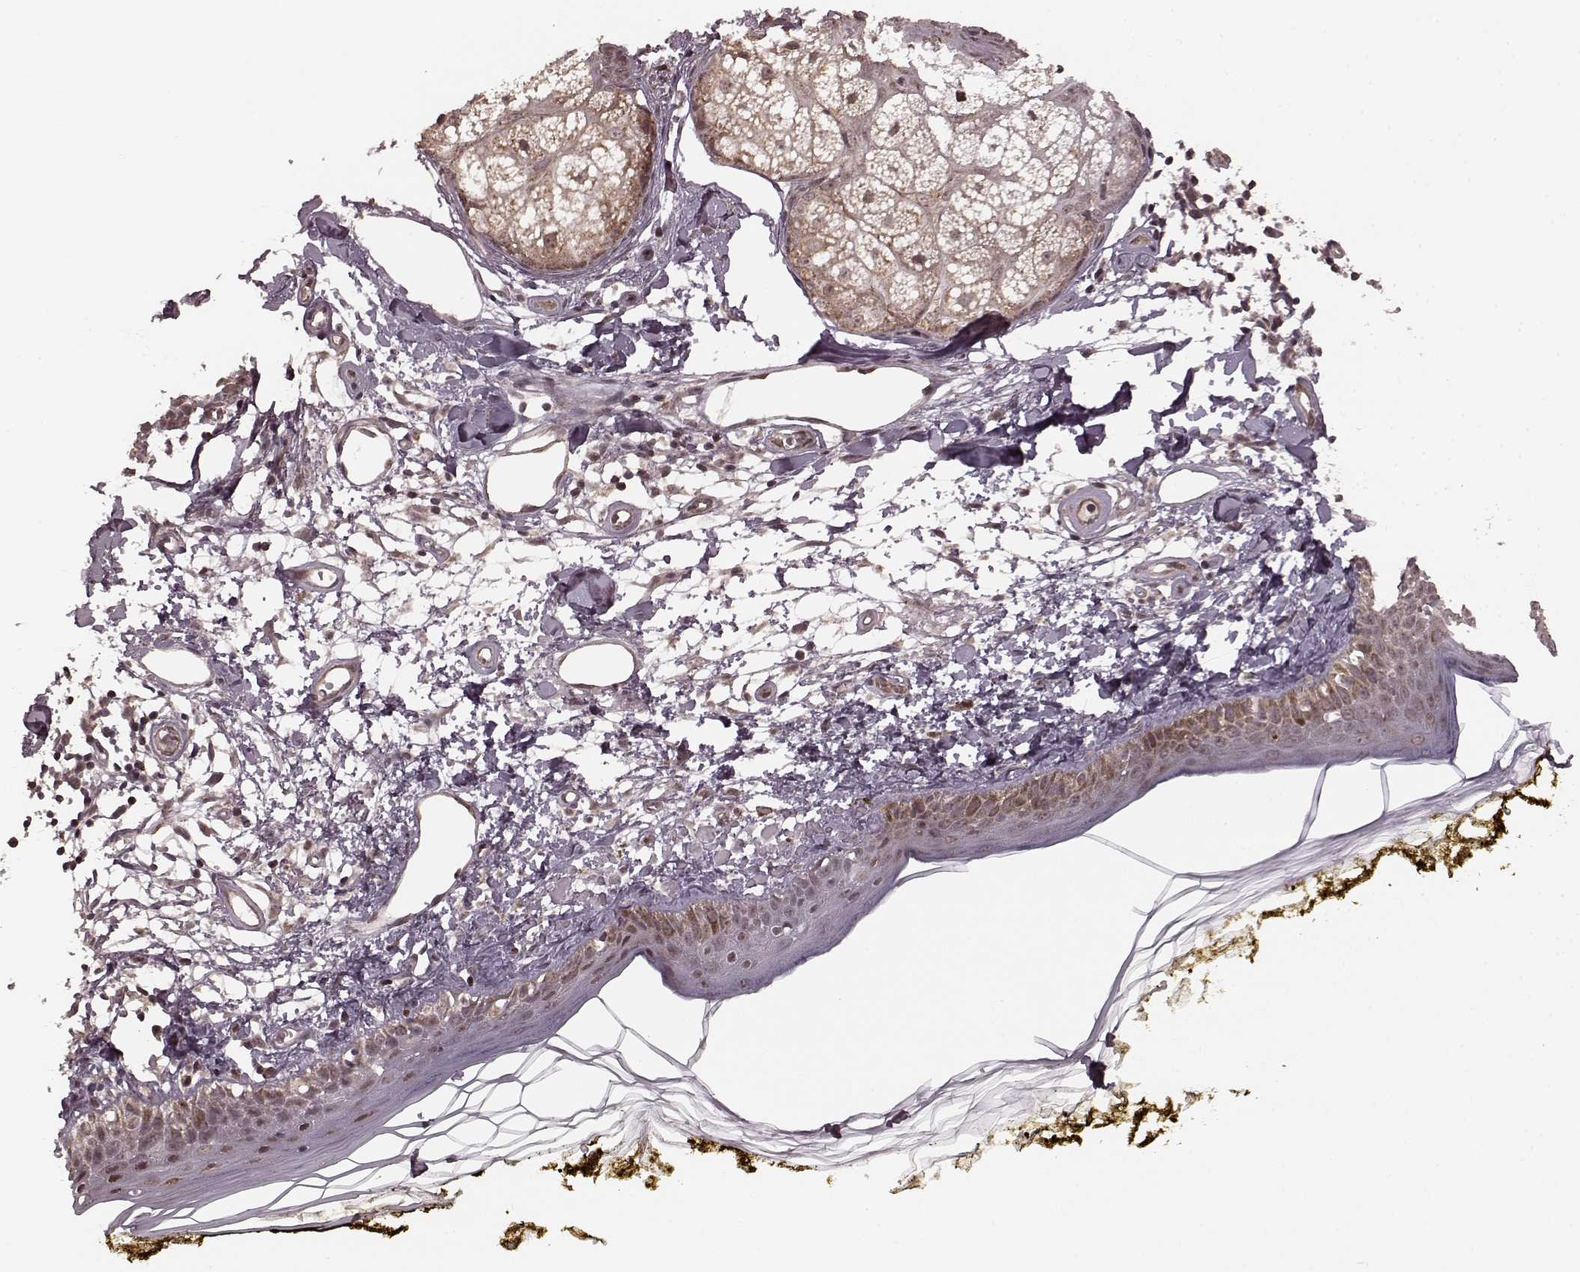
{"staining": {"intensity": "negative", "quantity": "none", "location": "none"}, "tissue": "skin", "cell_type": "Fibroblasts", "image_type": "normal", "snomed": [{"axis": "morphology", "description": "Normal tissue, NOS"}, {"axis": "topography", "description": "Skin"}], "caption": "A high-resolution histopathology image shows immunohistochemistry staining of unremarkable skin, which shows no significant positivity in fibroblasts. (DAB (3,3'-diaminobenzidine) immunohistochemistry (IHC) with hematoxylin counter stain).", "gene": "PLCB4", "patient": {"sex": "male", "age": 76}}